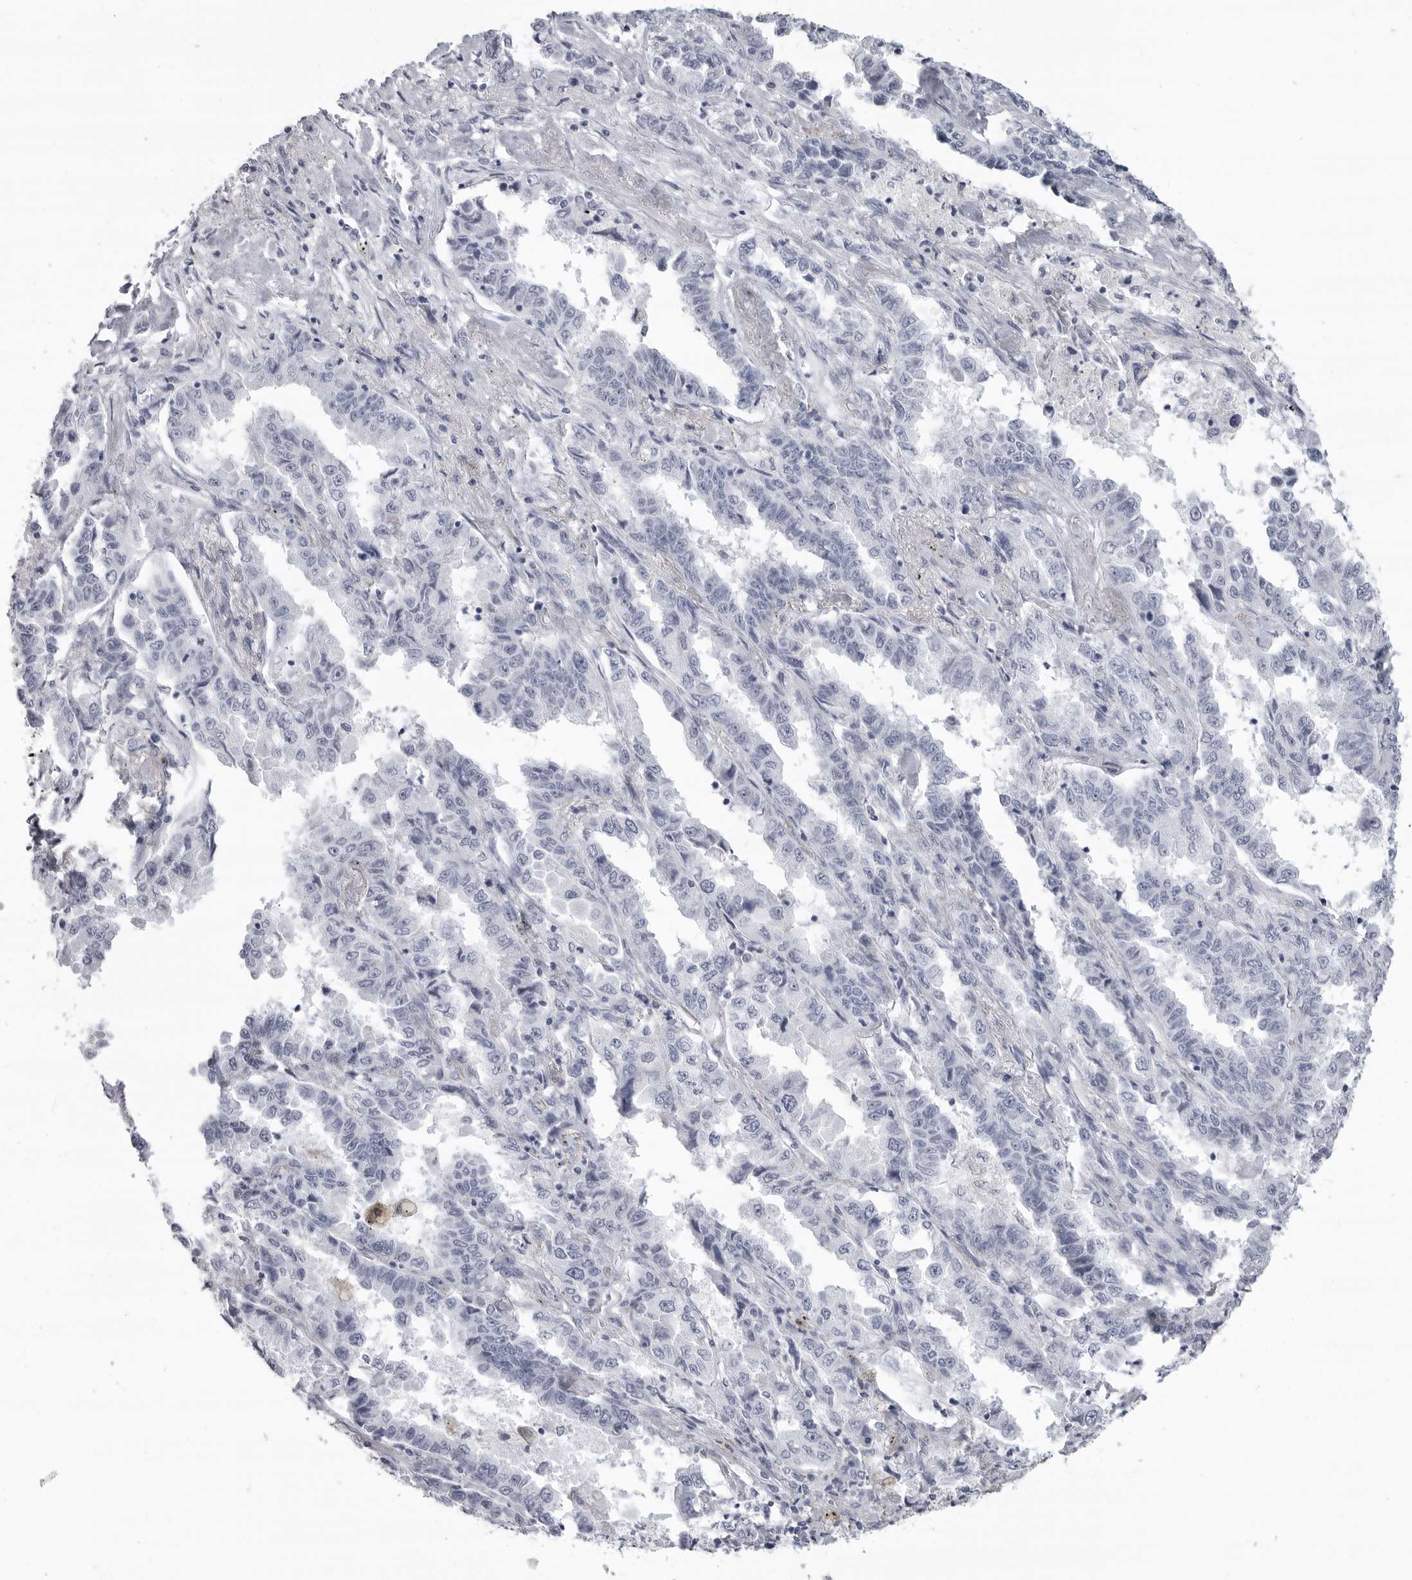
{"staining": {"intensity": "negative", "quantity": "none", "location": "none"}, "tissue": "lung cancer", "cell_type": "Tumor cells", "image_type": "cancer", "snomed": [{"axis": "morphology", "description": "Adenocarcinoma, NOS"}, {"axis": "topography", "description": "Lung"}], "caption": "Immunohistochemical staining of lung cancer exhibits no significant staining in tumor cells. The staining is performed using DAB brown chromogen with nuclei counter-stained in using hematoxylin.", "gene": "LY6D", "patient": {"sex": "female", "age": 51}}